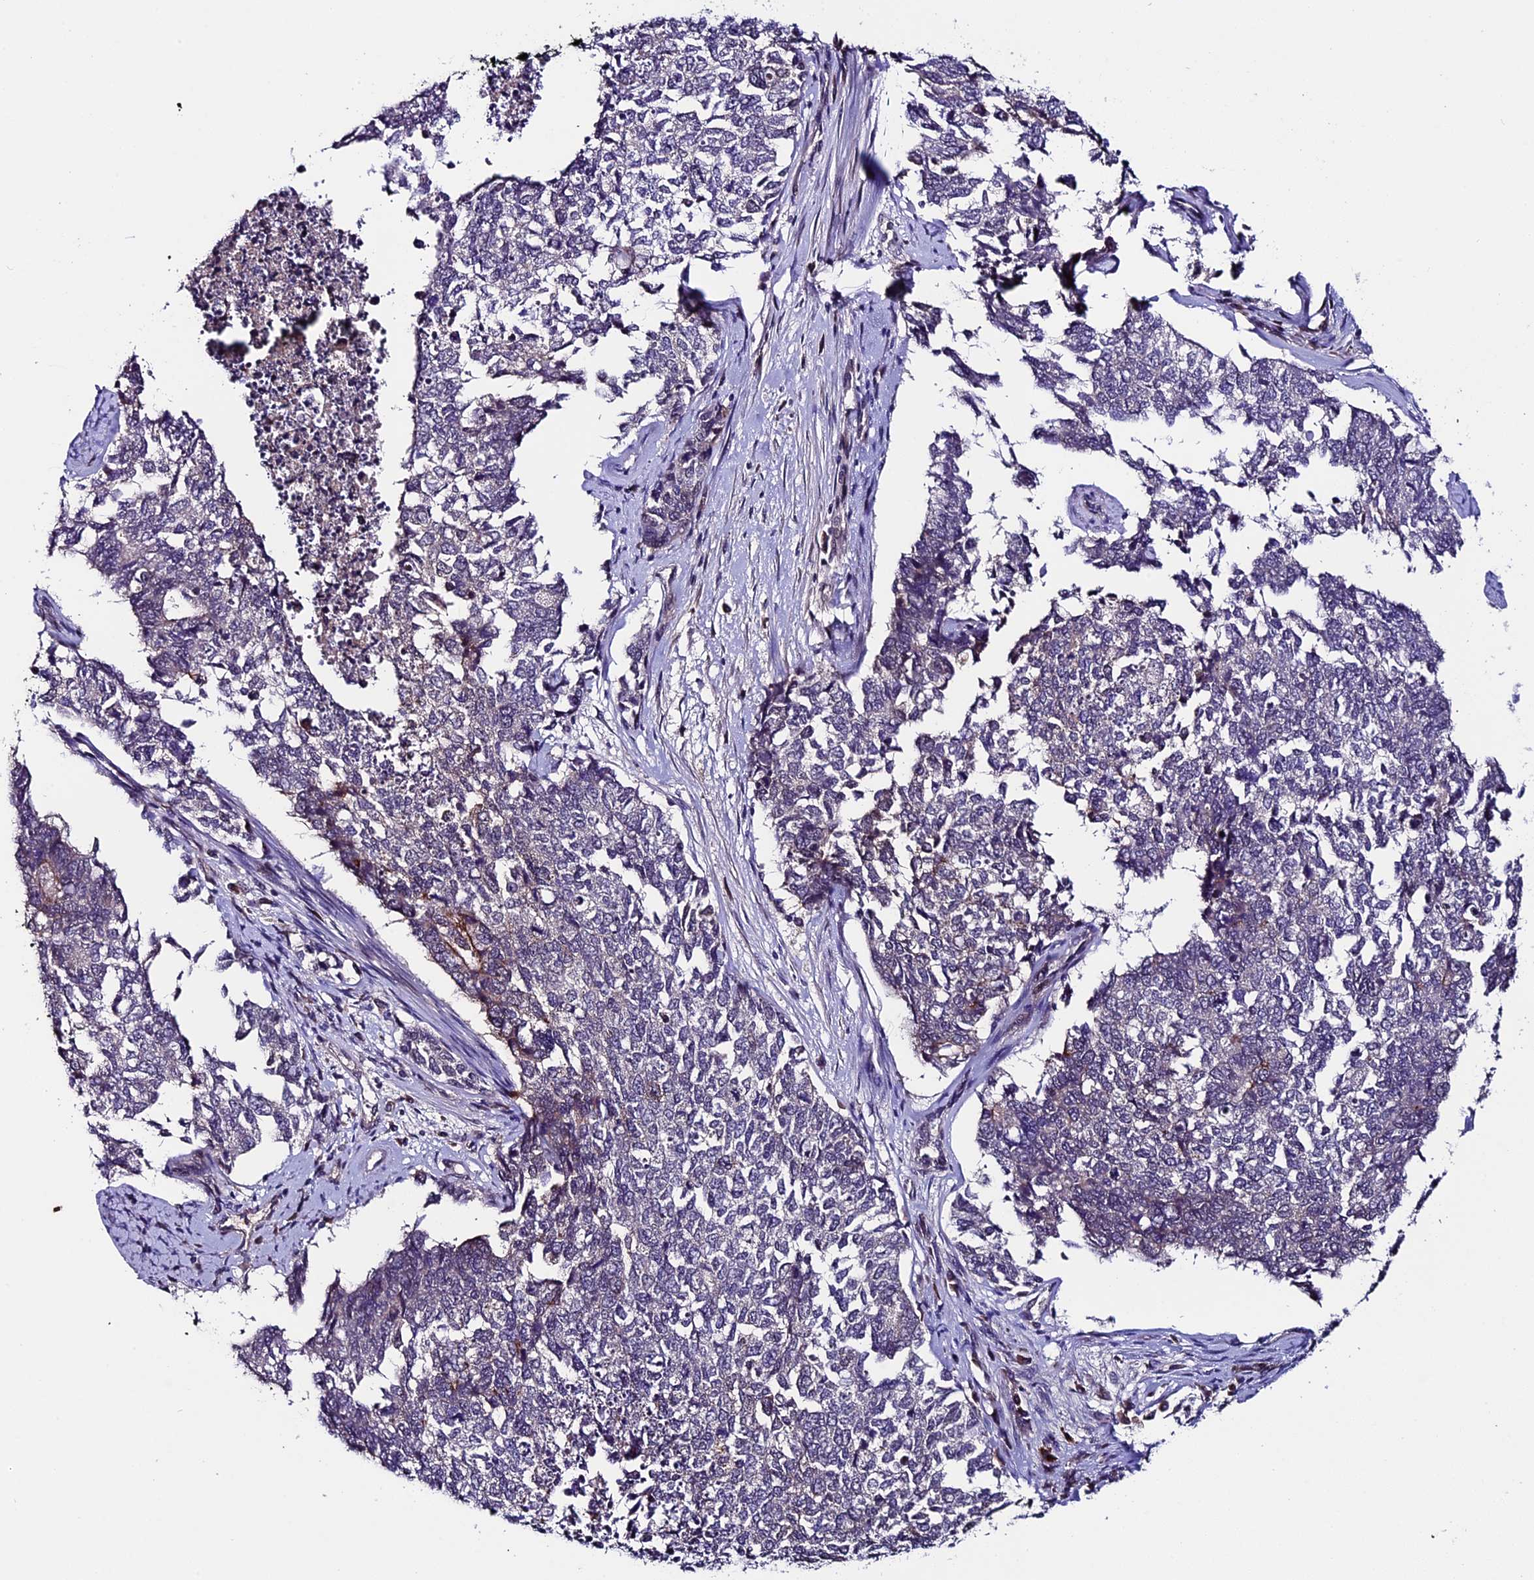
{"staining": {"intensity": "negative", "quantity": "none", "location": "none"}, "tissue": "cervical cancer", "cell_type": "Tumor cells", "image_type": "cancer", "snomed": [{"axis": "morphology", "description": "Squamous cell carcinoma, NOS"}, {"axis": "topography", "description": "Cervix"}], "caption": "Tumor cells are negative for brown protein staining in cervical cancer (squamous cell carcinoma).", "gene": "SIPA1L3", "patient": {"sex": "female", "age": 63}}